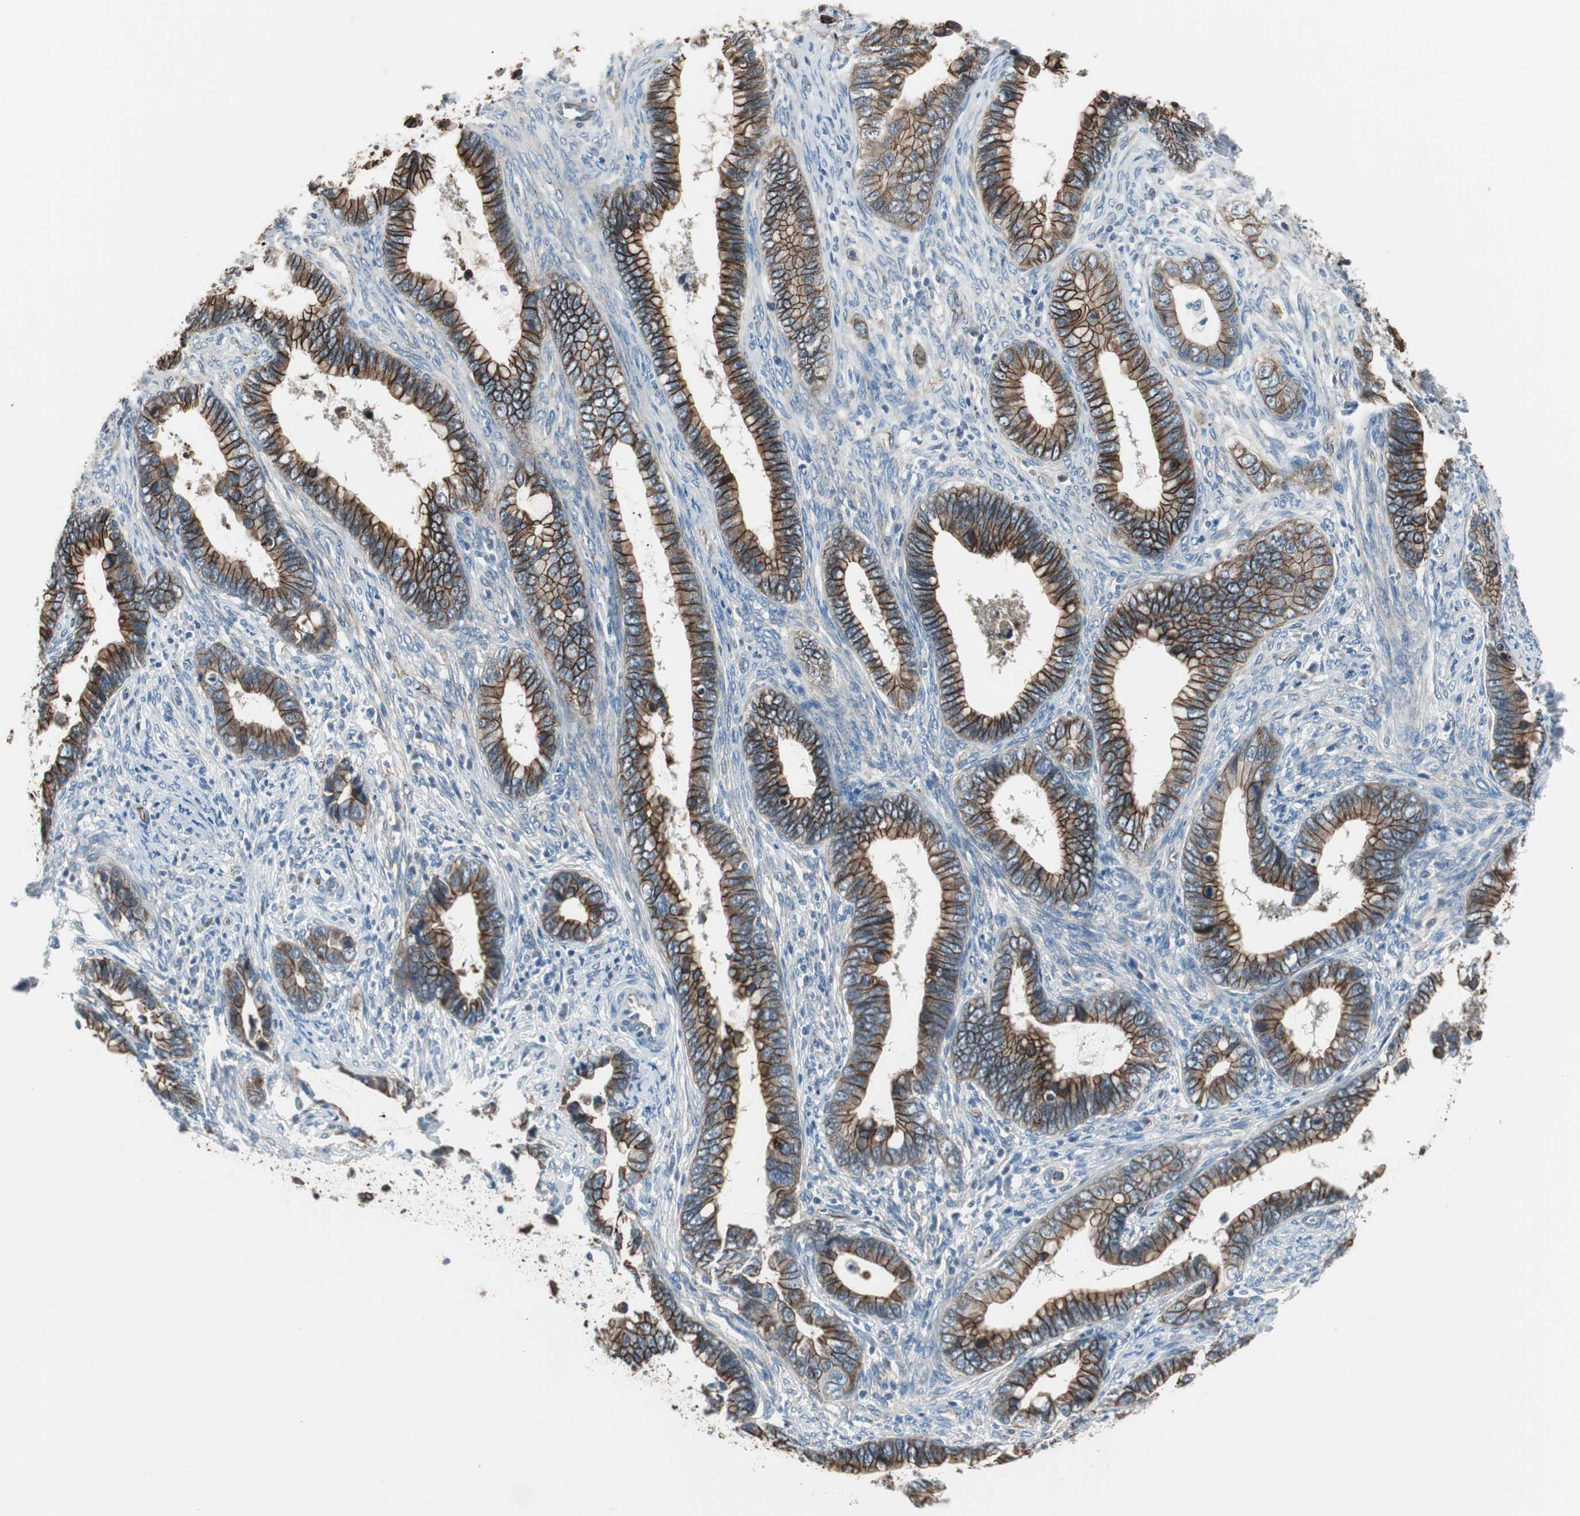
{"staining": {"intensity": "strong", "quantity": ">75%", "location": "cytoplasmic/membranous"}, "tissue": "cervical cancer", "cell_type": "Tumor cells", "image_type": "cancer", "snomed": [{"axis": "morphology", "description": "Adenocarcinoma, NOS"}, {"axis": "topography", "description": "Cervix"}], "caption": "Immunohistochemical staining of cervical adenocarcinoma demonstrates high levels of strong cytoplasmic/membranous protein positivity in about >75% of tumor cells.", "gene": "STXBP4", "patient": {"sex": "female", "age": 44}}